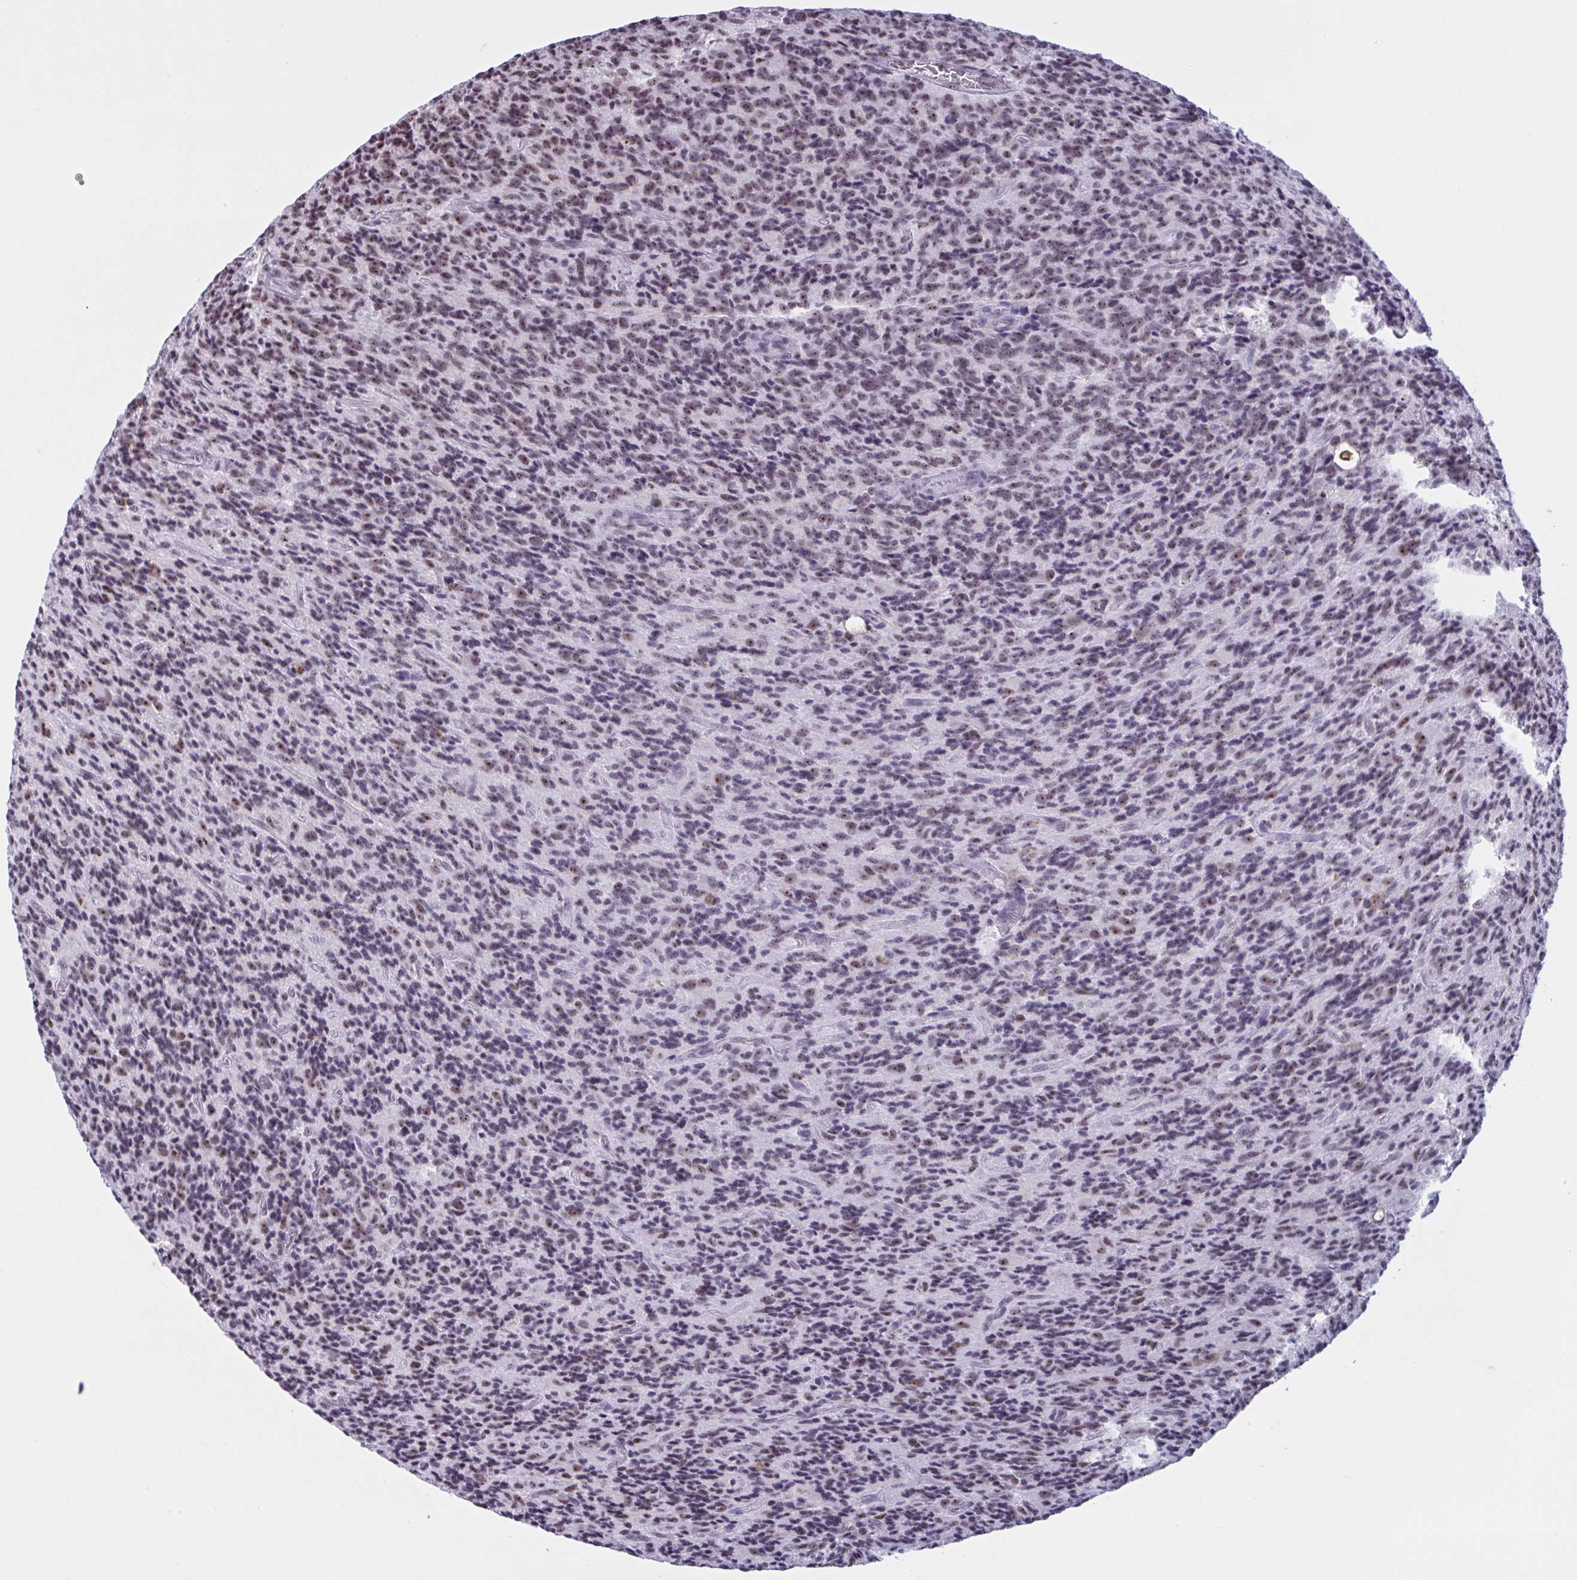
{"staining": {"intensity": "weak", "quantity": "25%-75%", "location": "nuclear"}, "tissue": "glioma", "cell_type": "Tumor cells", "image_type": "cancer", "snomed": [{"axis": "morphology", "description": "Glioma, malignant, High grade"}, {"axis": "topography", "description": "Brain"}], "caption": "This is an image of immunohistochemistry (IHC) staining of high-grade glioma (malignant), which shows weak positivity in the nuclear of tumor cells.", "gene": "TGM6", "patient": {"sex": "male", "age": 76}}